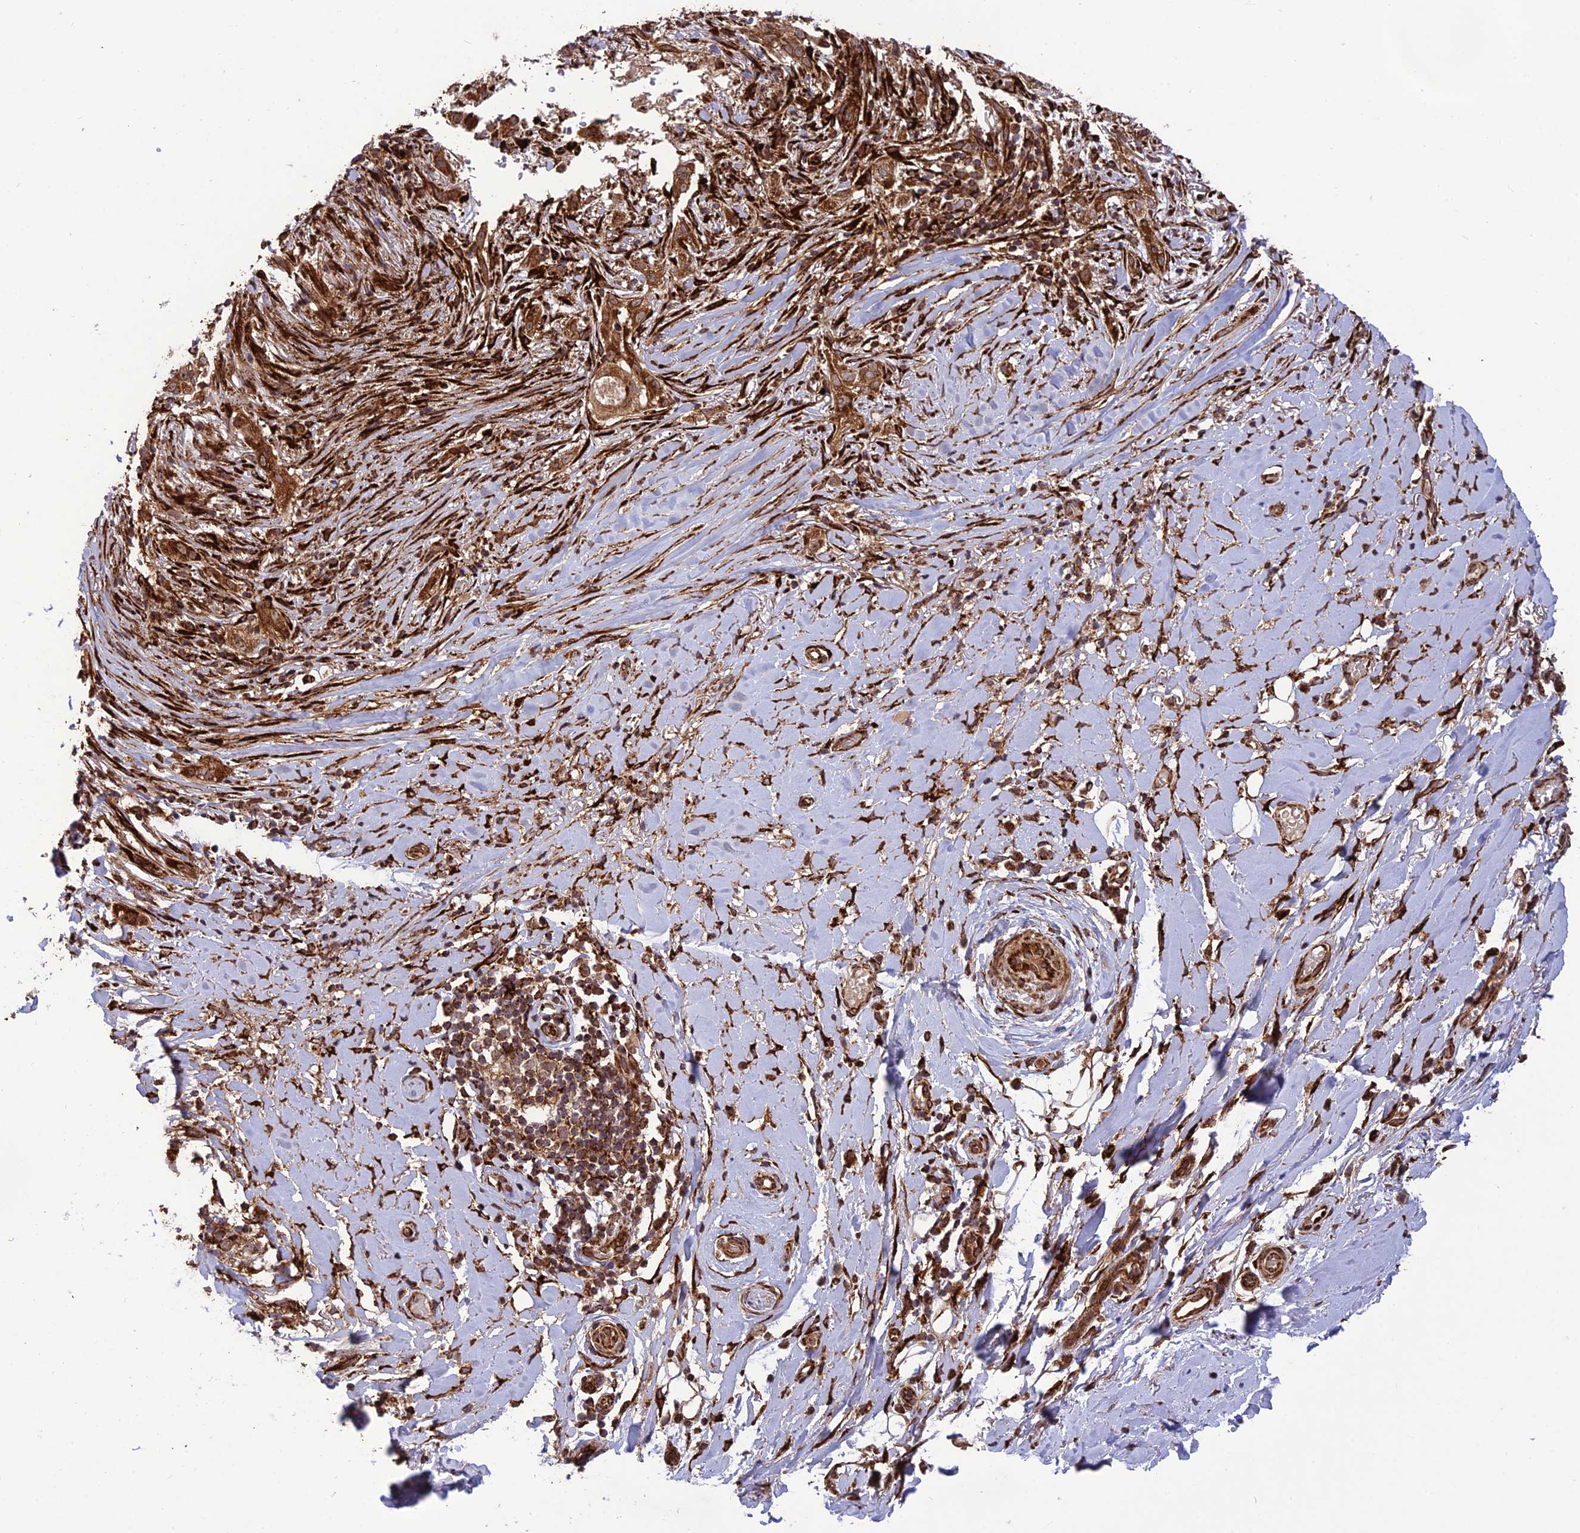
{"staining": {"intensity": "strong", "quantity": "25%-75%", "location": "cytoplasmic/membranous"}, "tissue": "adipose tissue", "cell_type": "Adipocytes", "image_type": "normal", "snomed": [{"axis": "morphology", "description": "Normal tissue, NOS"}, {"axis": "morphology", "description": "Basal cell carcinoma"}, {"axis": "topography", "description": "Skin"}], "caption": "Benign adipose tissue reveals strong cytoplasmic/membranous expression in about 25%-75% of adipocytes, visualized by immunohistochemistry. (DAB (3,3'-diaminobenzidine) IHC with brightfield microscopy, high magnification).", "gene": "CRTAP", "patient": {"sex": "female", "age": 89}}